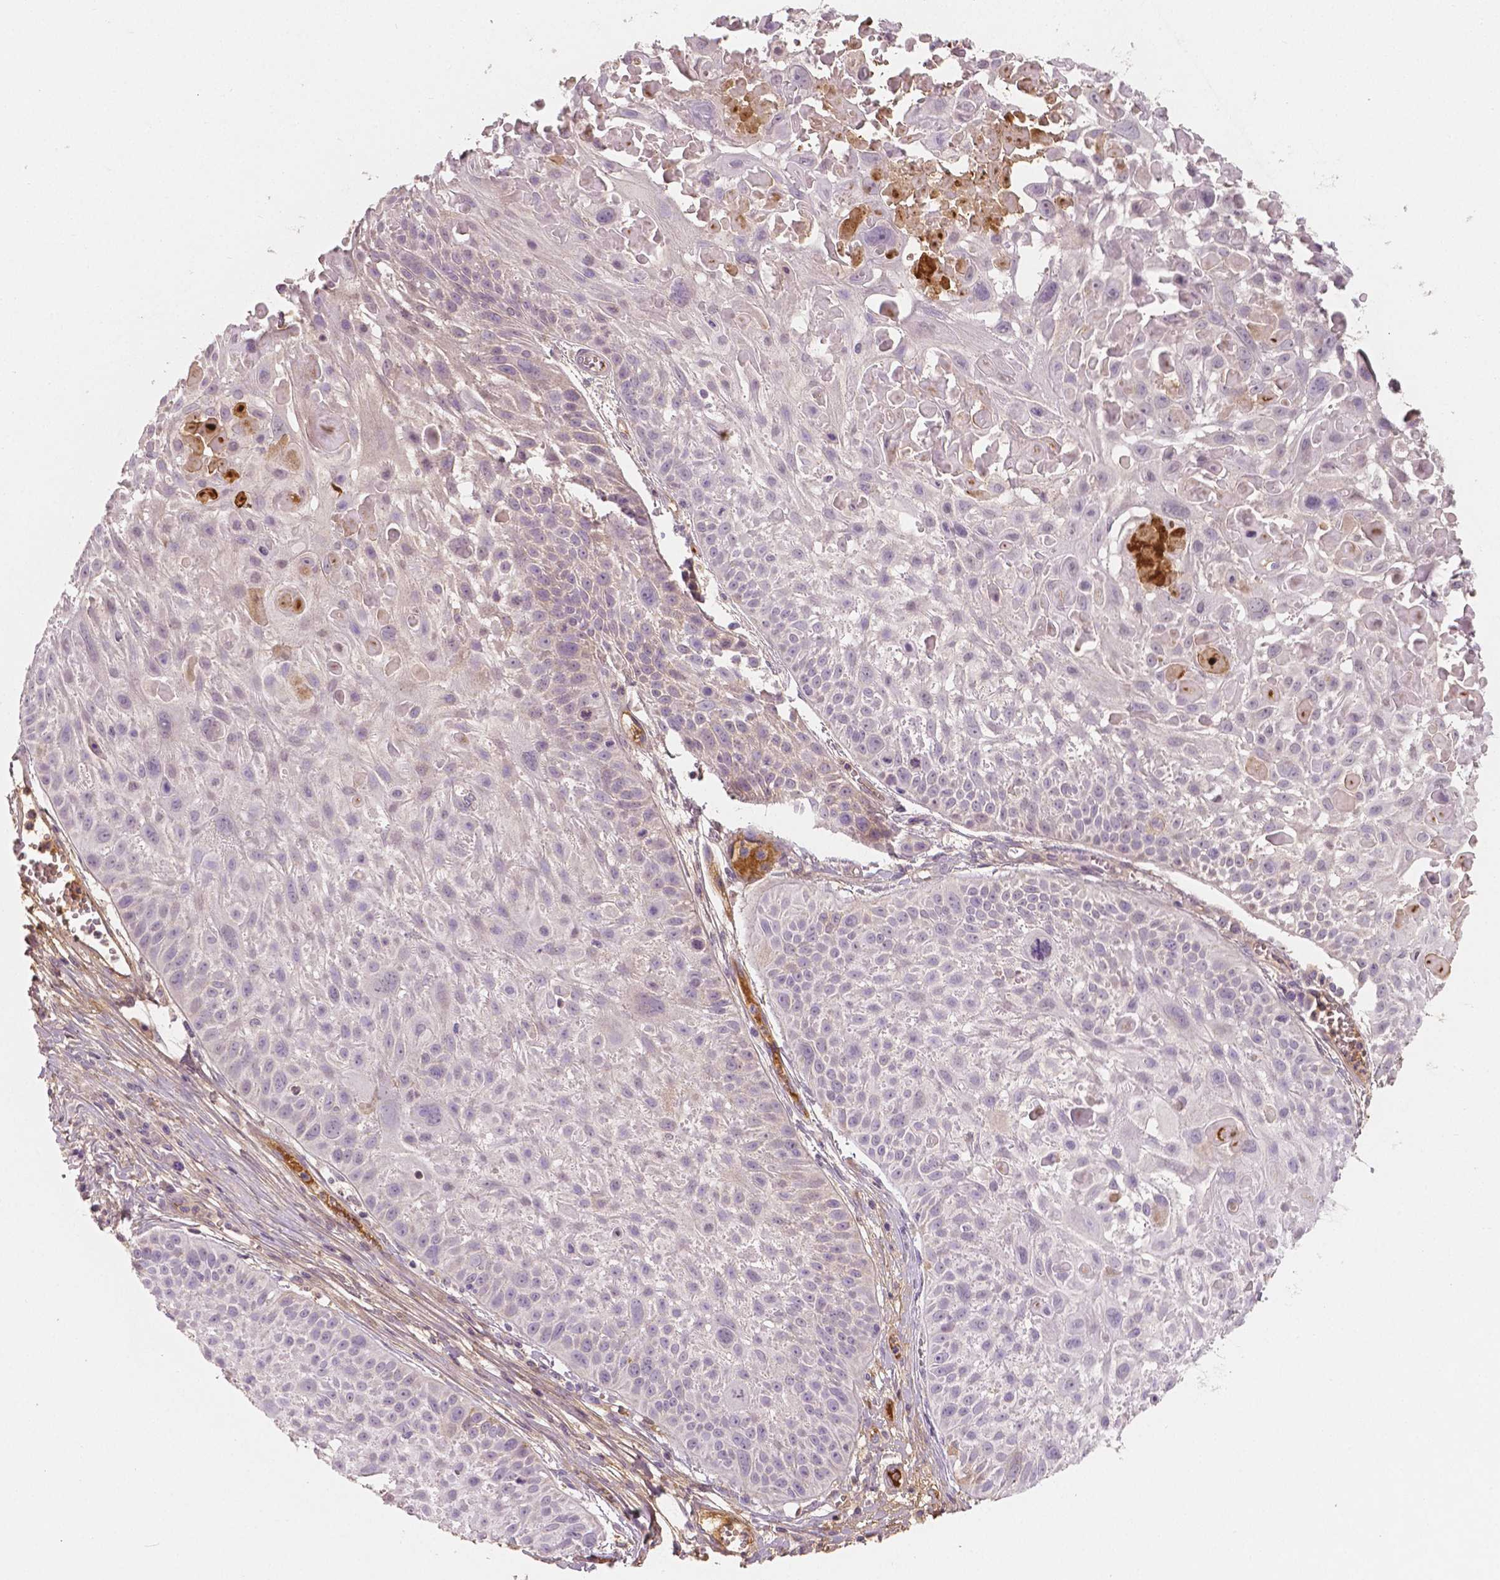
{"staining": {"intensity": "negative", "quantity": "none", "location": "none"}, "tissue": "skin cancer", "cell_type": "Tumor cells", "image_type": "cancer", "snomed": [{"axis": "morphology", "description": "Squamous cell carcinoma, NOS"}, {"axis": "topography", "description": "Skin"}, {"axis": "topography", "description": "Anal"}], "caption": "This is a image of immunohistochemistry staining of skin cancer, which shows no positivity in tumor cells. (DAB immunohistochemistry, high magnification).", "gene": "APOA4", "patient": {"sex": "female", "age": 75}}